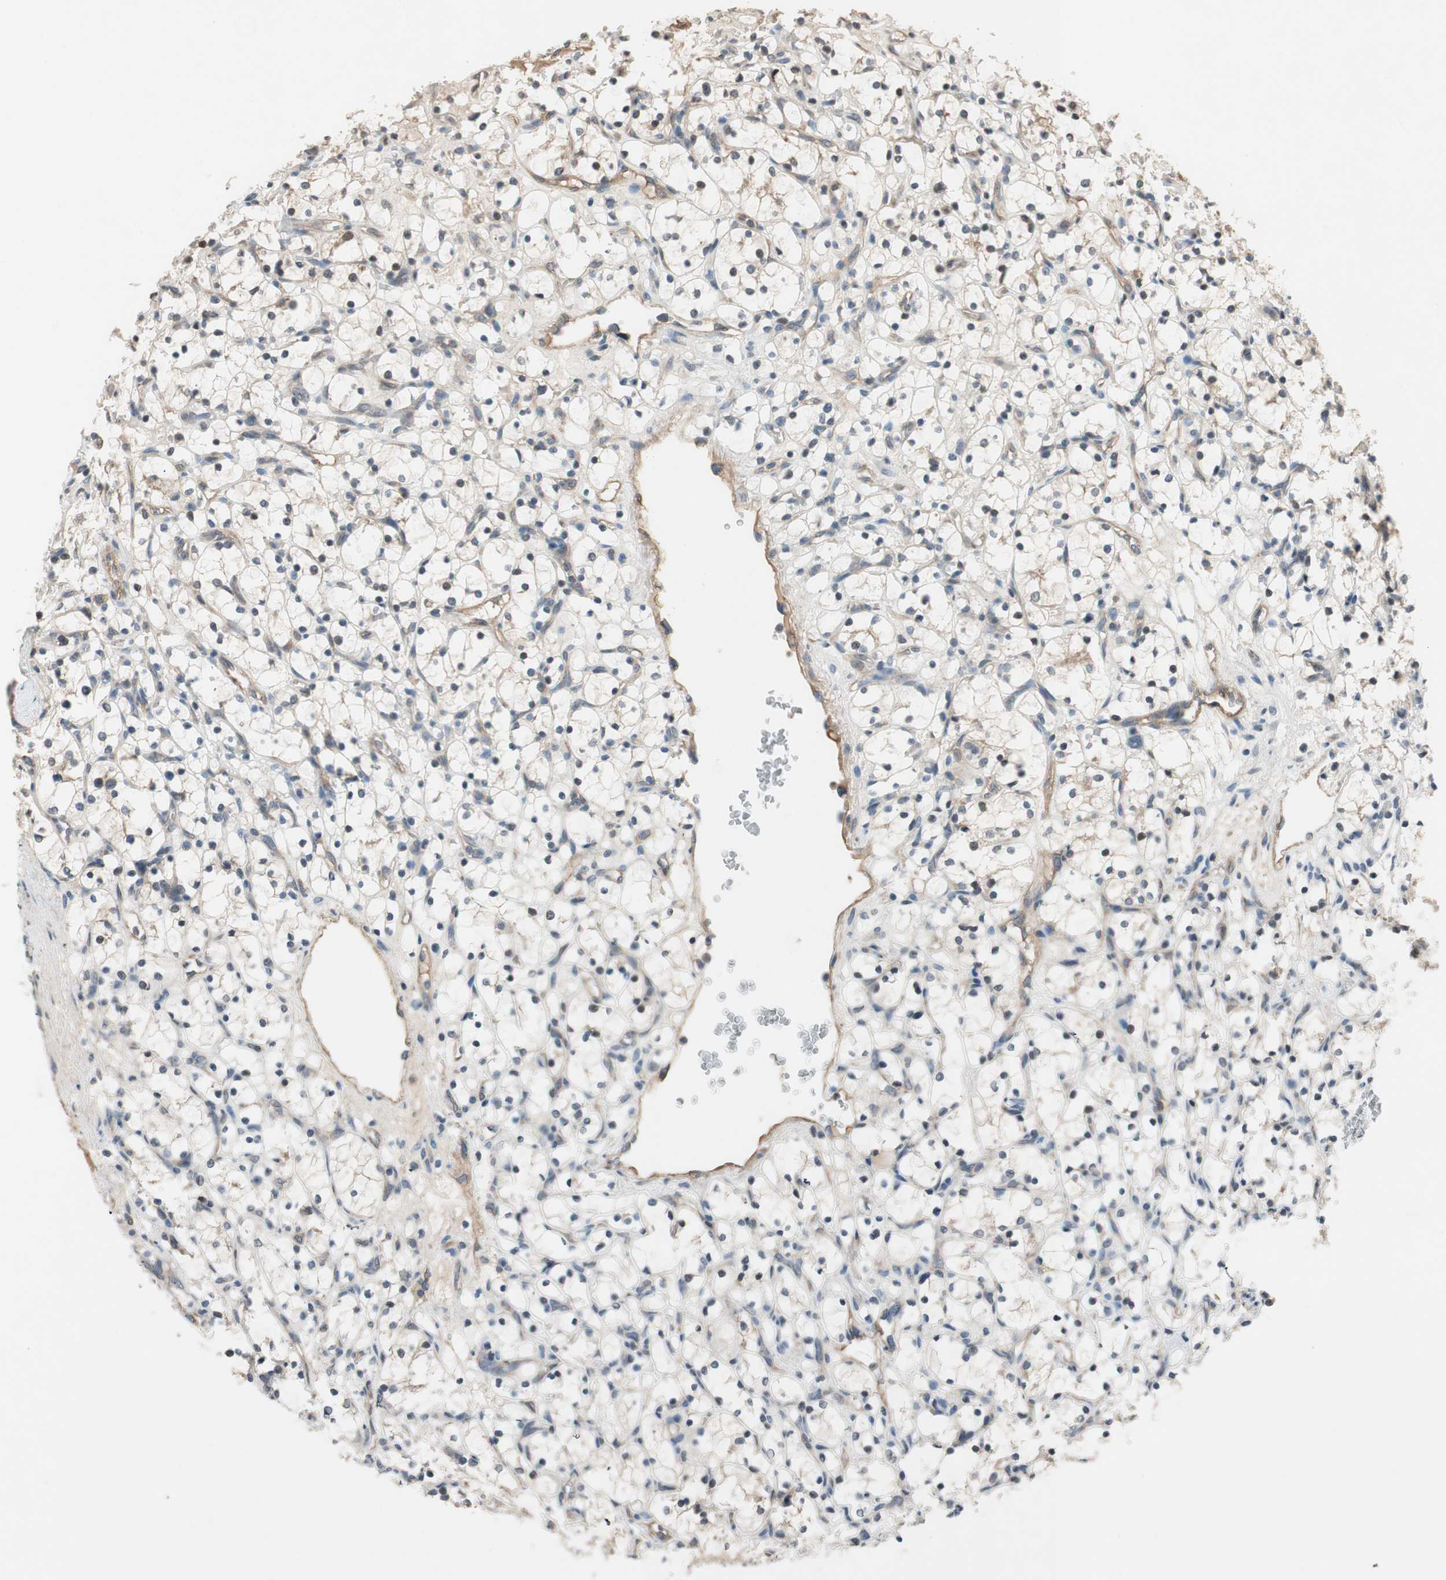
{"staining": {"intensity": "negative", "quantity": "none", "location": "none"}, "tissue": "renal cancer", "cell_type": "Tumor cells", "image_type": "cancer", "snomed": [{"axis": "morphology", "description": "Adenocarcinoma, NOS"}, {"axis": "topography", "description": "Kidney"}], "caption": "Immunohistochemistry (IHC) of adenocarcinoma (renal) demonstrates no positivity in tumor cells. Nuclei are stained in blue.", "gene": "GCLM", "patient": {"sex": "female", "age": 69}}